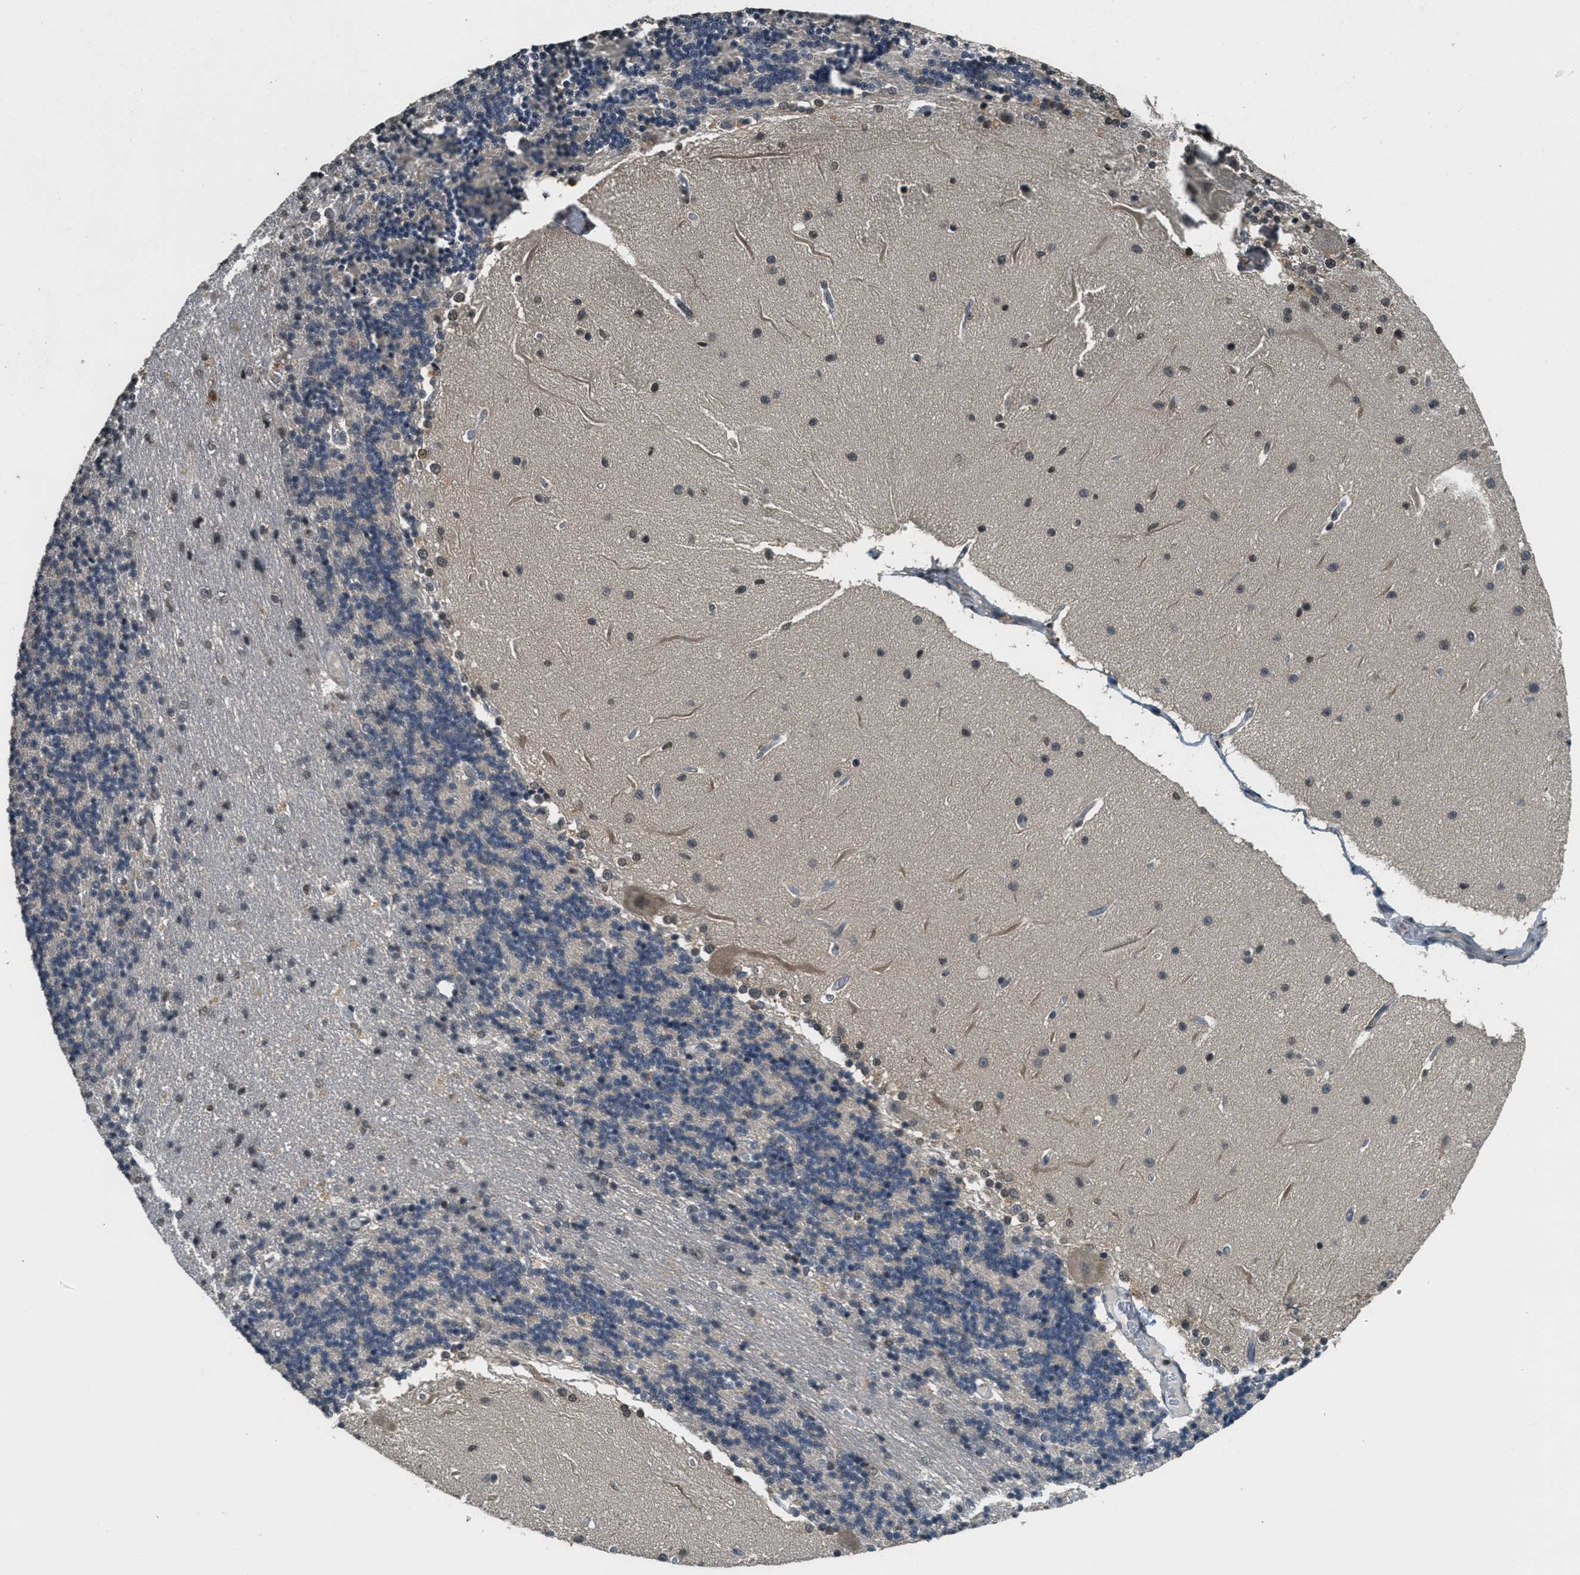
{"staining": {"intensity": "weak", "quantity": "<25%", "location": "nuclear"}, "tissue": "cerebellum", "cell_type": "Cells in granular layer", "image_type": "normal", "snomed": [{"axis": "morphology", "description": "Normal tissue, NOS"}, {"axis": "topography", "description": "Cerebellum"}], "caption": "The micrograph reveals no staining of cells in granular layer in unremarkable cerebellum. The staining is performed using DAB (3,3'-diaminobenzidine) brown chromogen with nuclei counter-stained in using hematoxylin.", "gene": "DNAJB1", "patient": {"sex": "female", "age": 54}}